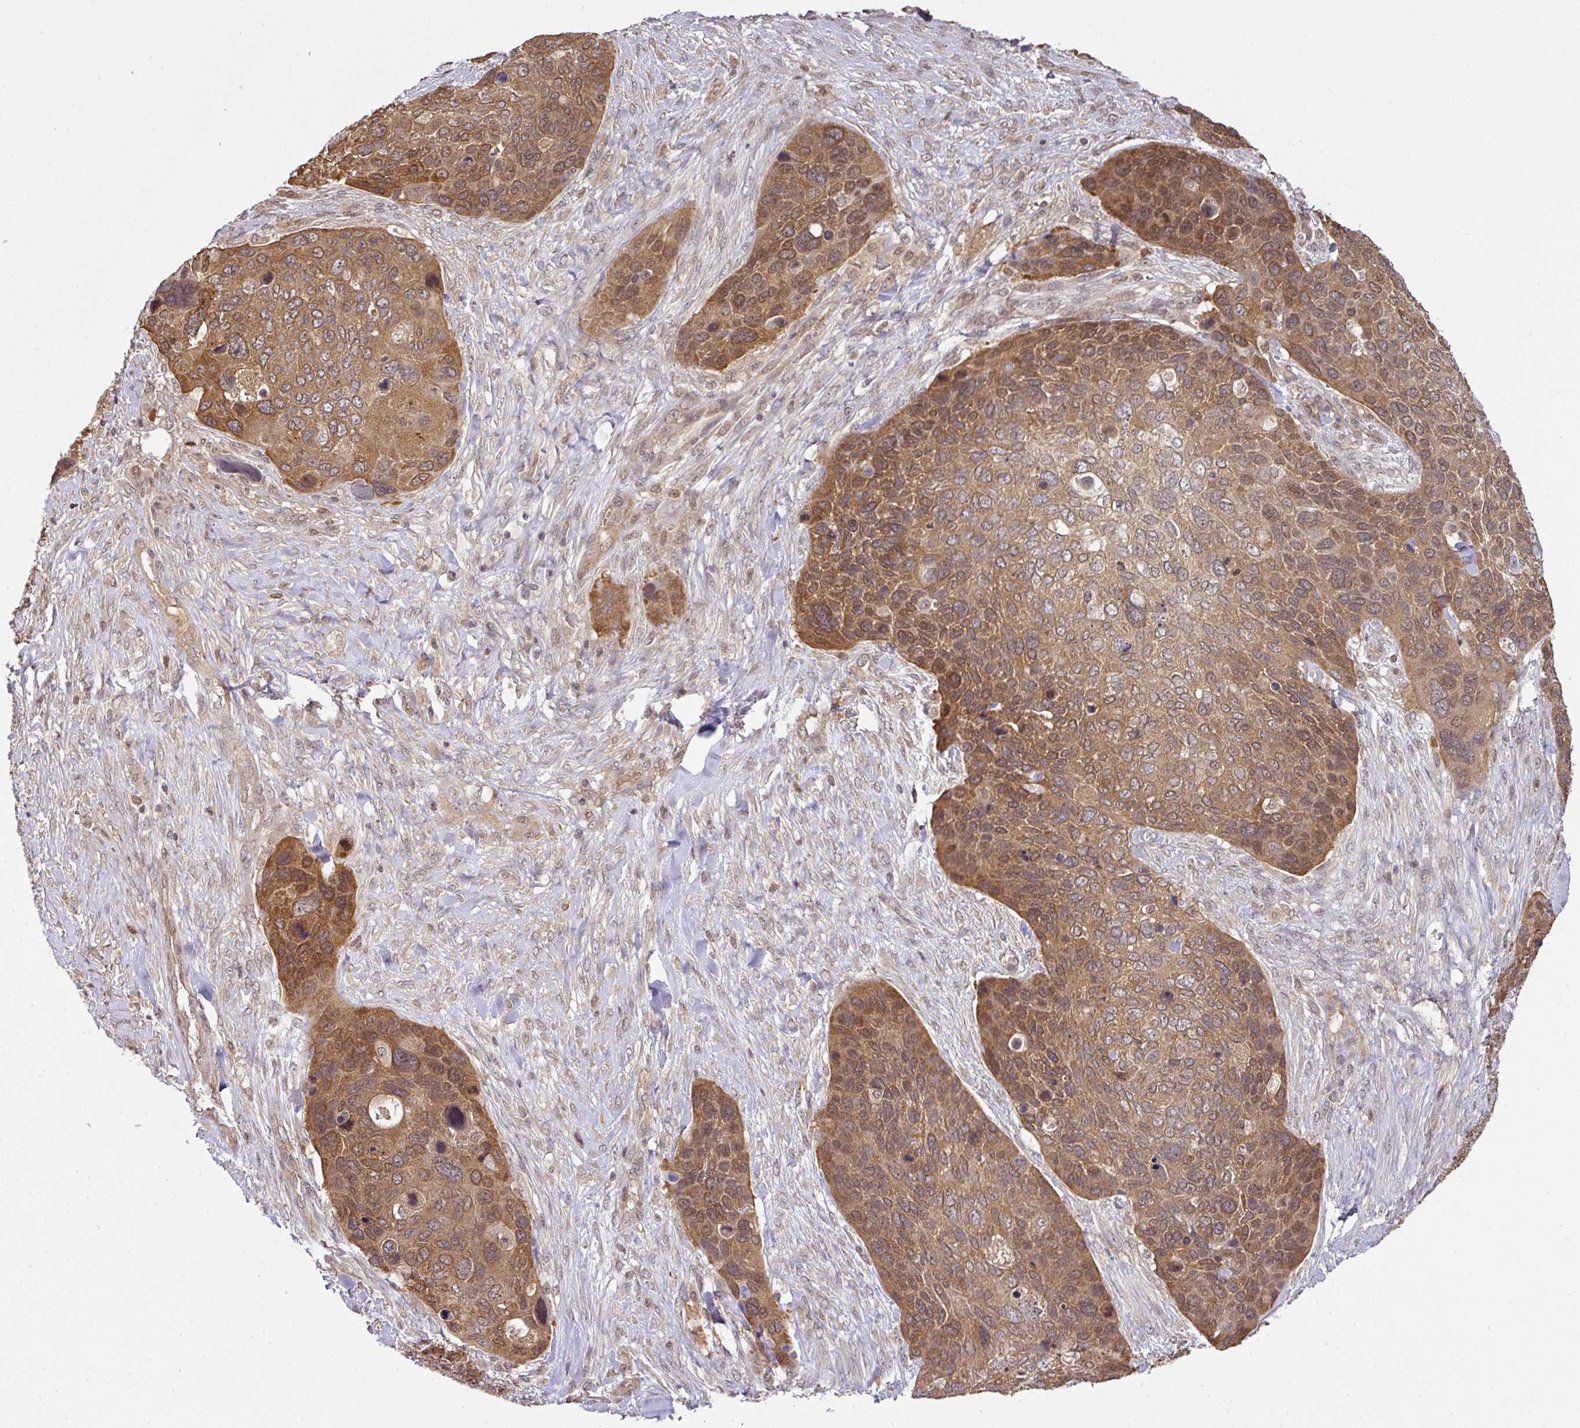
{"staining": {"intensity": "moderate", "quantity": ">75%", "location": "cytoplasmic/membranous"}, "tissue": "skin cancer", "cell_type": "Tumor cells", "image_type": "cancer", "snomed": [{"axis": "morphology", "description": "Basal cell carcinoma"}, {"axis": "topography", "description": "Skin"}], "caption": "This is a photomicrograph of IHC staining of skin cancer (basal cell carcinoma), which shows moderate expression in the cytoplasmic/membranous of tumor cells.", "gene": "ANKRD18A", "patient": {"sex": "female", "age": 74}}